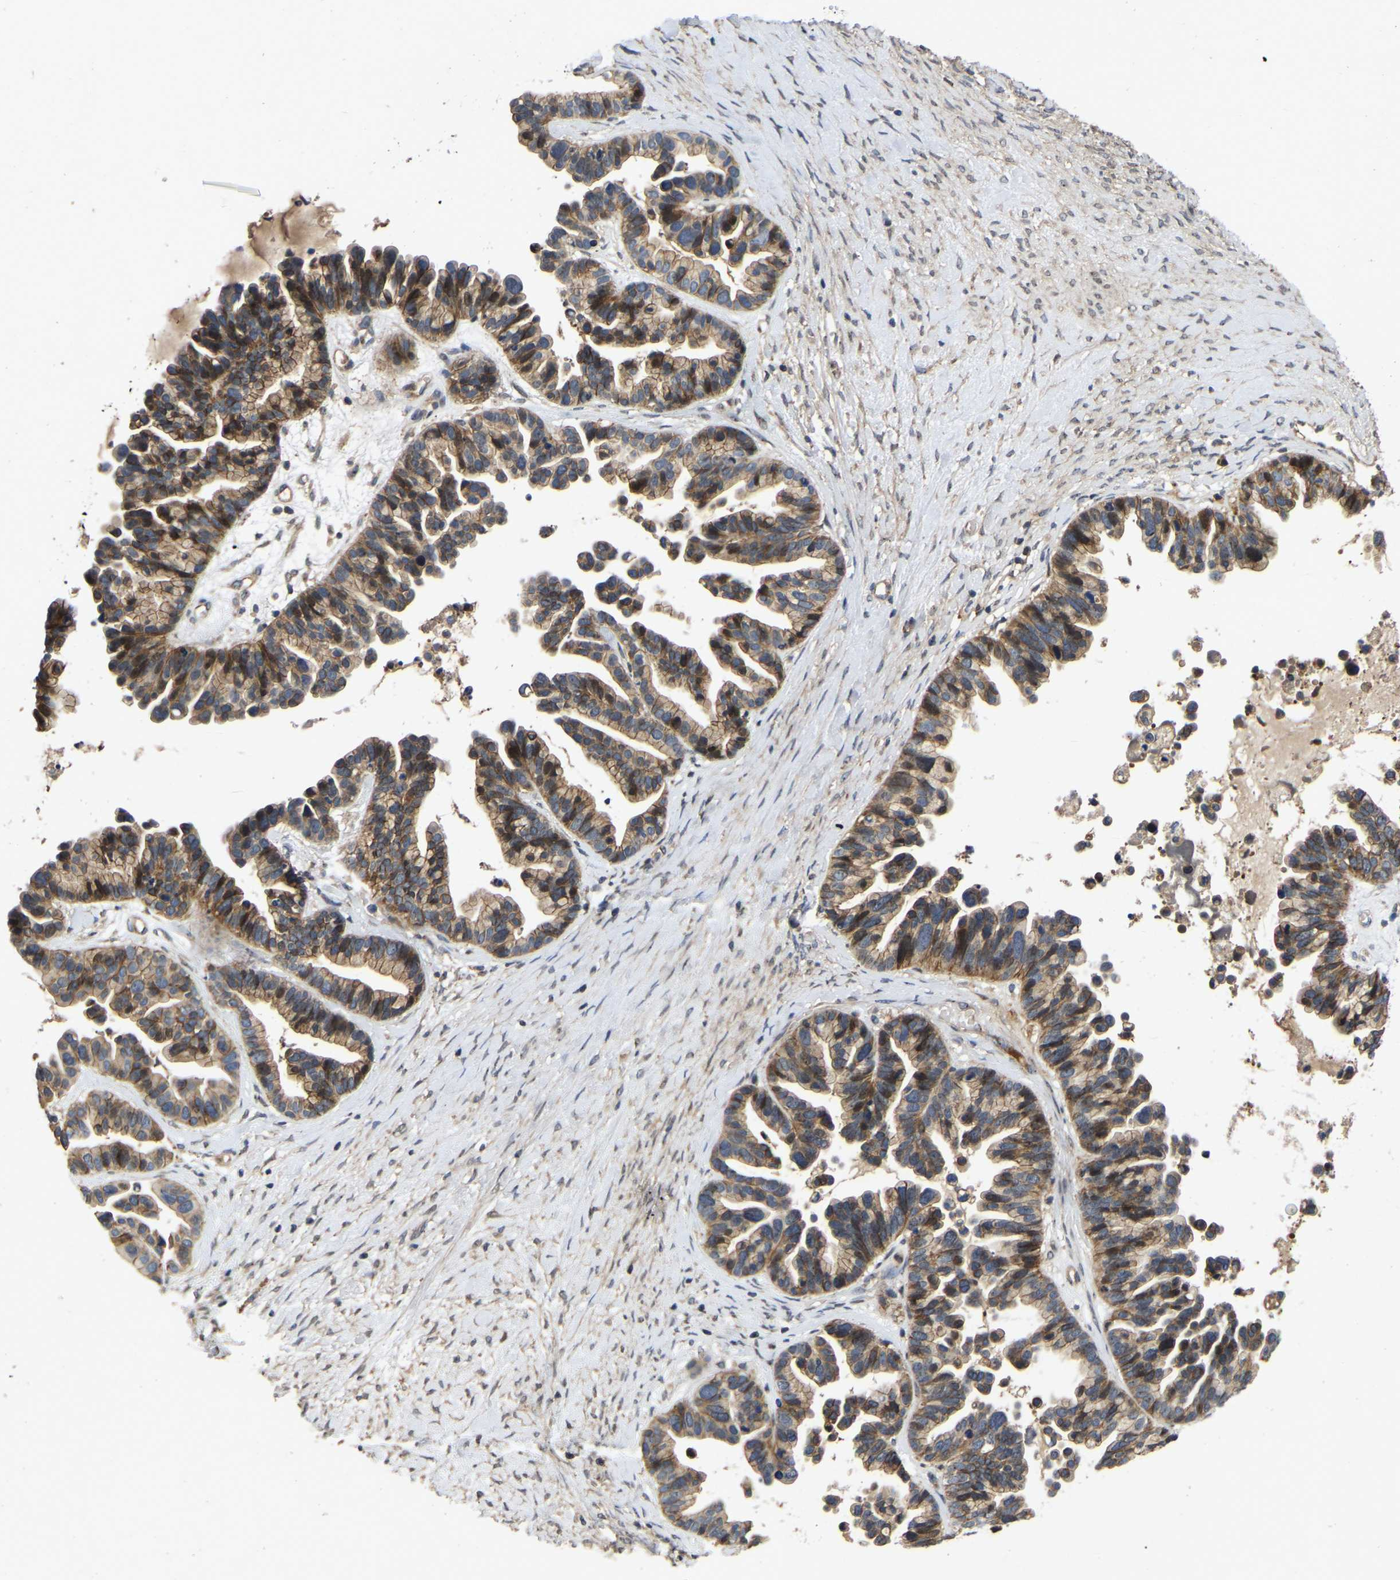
{"staining": {"intensity": "moderate", "quantity": ">75%", "location": "cytoplasmic/membranous"}, "tissue": "ovarian cancer", "cell_type": "Tumor cells", "image_type": "cancer", "snomed": [{"axis": "morphology", "description": "Cystadenocarcinoma, serous, NOS"}, {"axis": "topography", "description": "Ovary"}], "caption": "Immunohistochemistry (IHC) (DAB) staining of ovarian cancer reveals moderate cytoplasmic/membranous protein positivity in about >75% of tumor cells.", "gene": "PRDM14", "patient": {"sex": "female", "age": 56}}